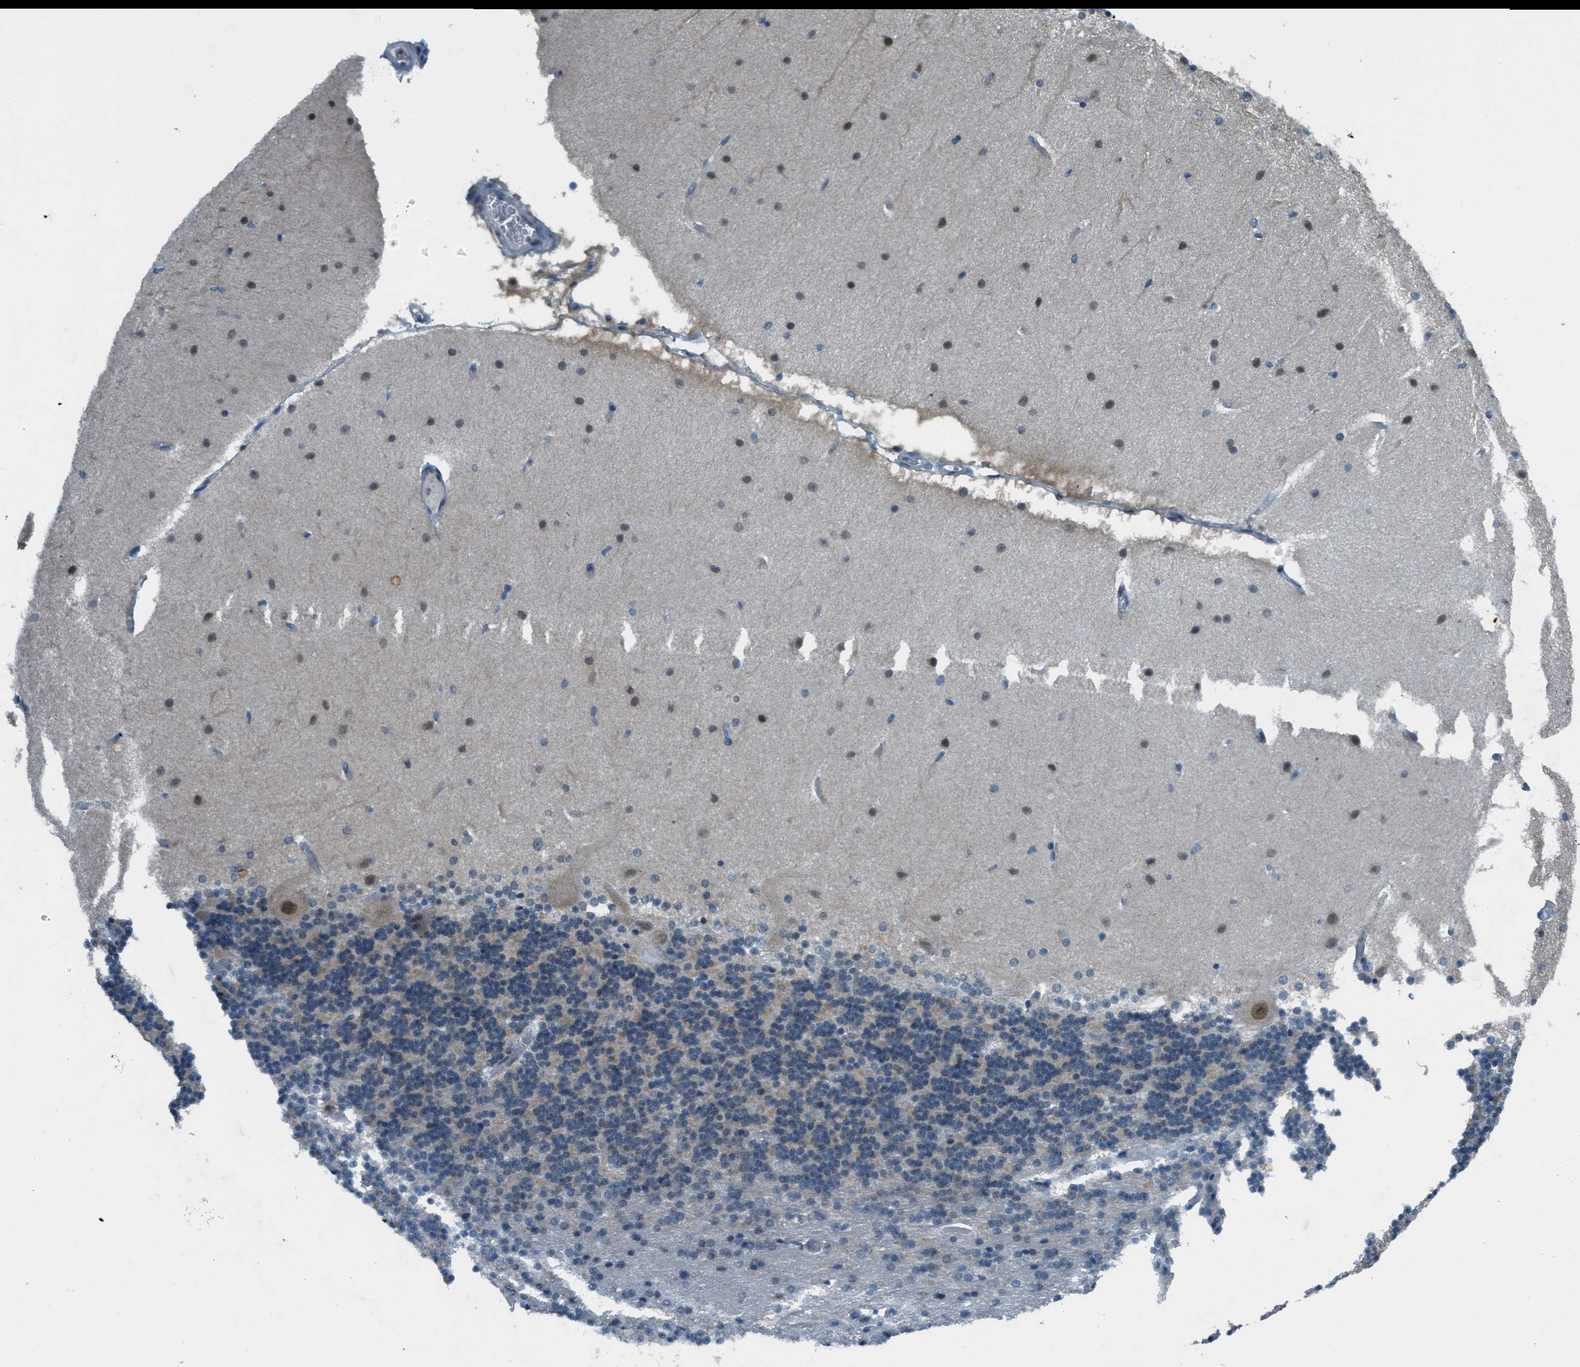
{"staining": {"intensity": "weak", "quantity": "25%-75%", "location": "cytoplasmic/membranous"}, "tissue": "cerebellum", "cell_type": "Cells in granular layer", "image_type": "normal", "snomed": [{"axis": "morphology", "description": "Normal tissue, NOS"}, {"axis": "topography", "description": "Cerebellum"}], "caption": "Cerebellum stained with immunohistochemistry (IHC) exhibits weak cytoplasmic/membranous expression in approximately 25%-75% of cells in granular layer.", "gene": "TCF20", "patient": {"sex": "female", "age": 54}}